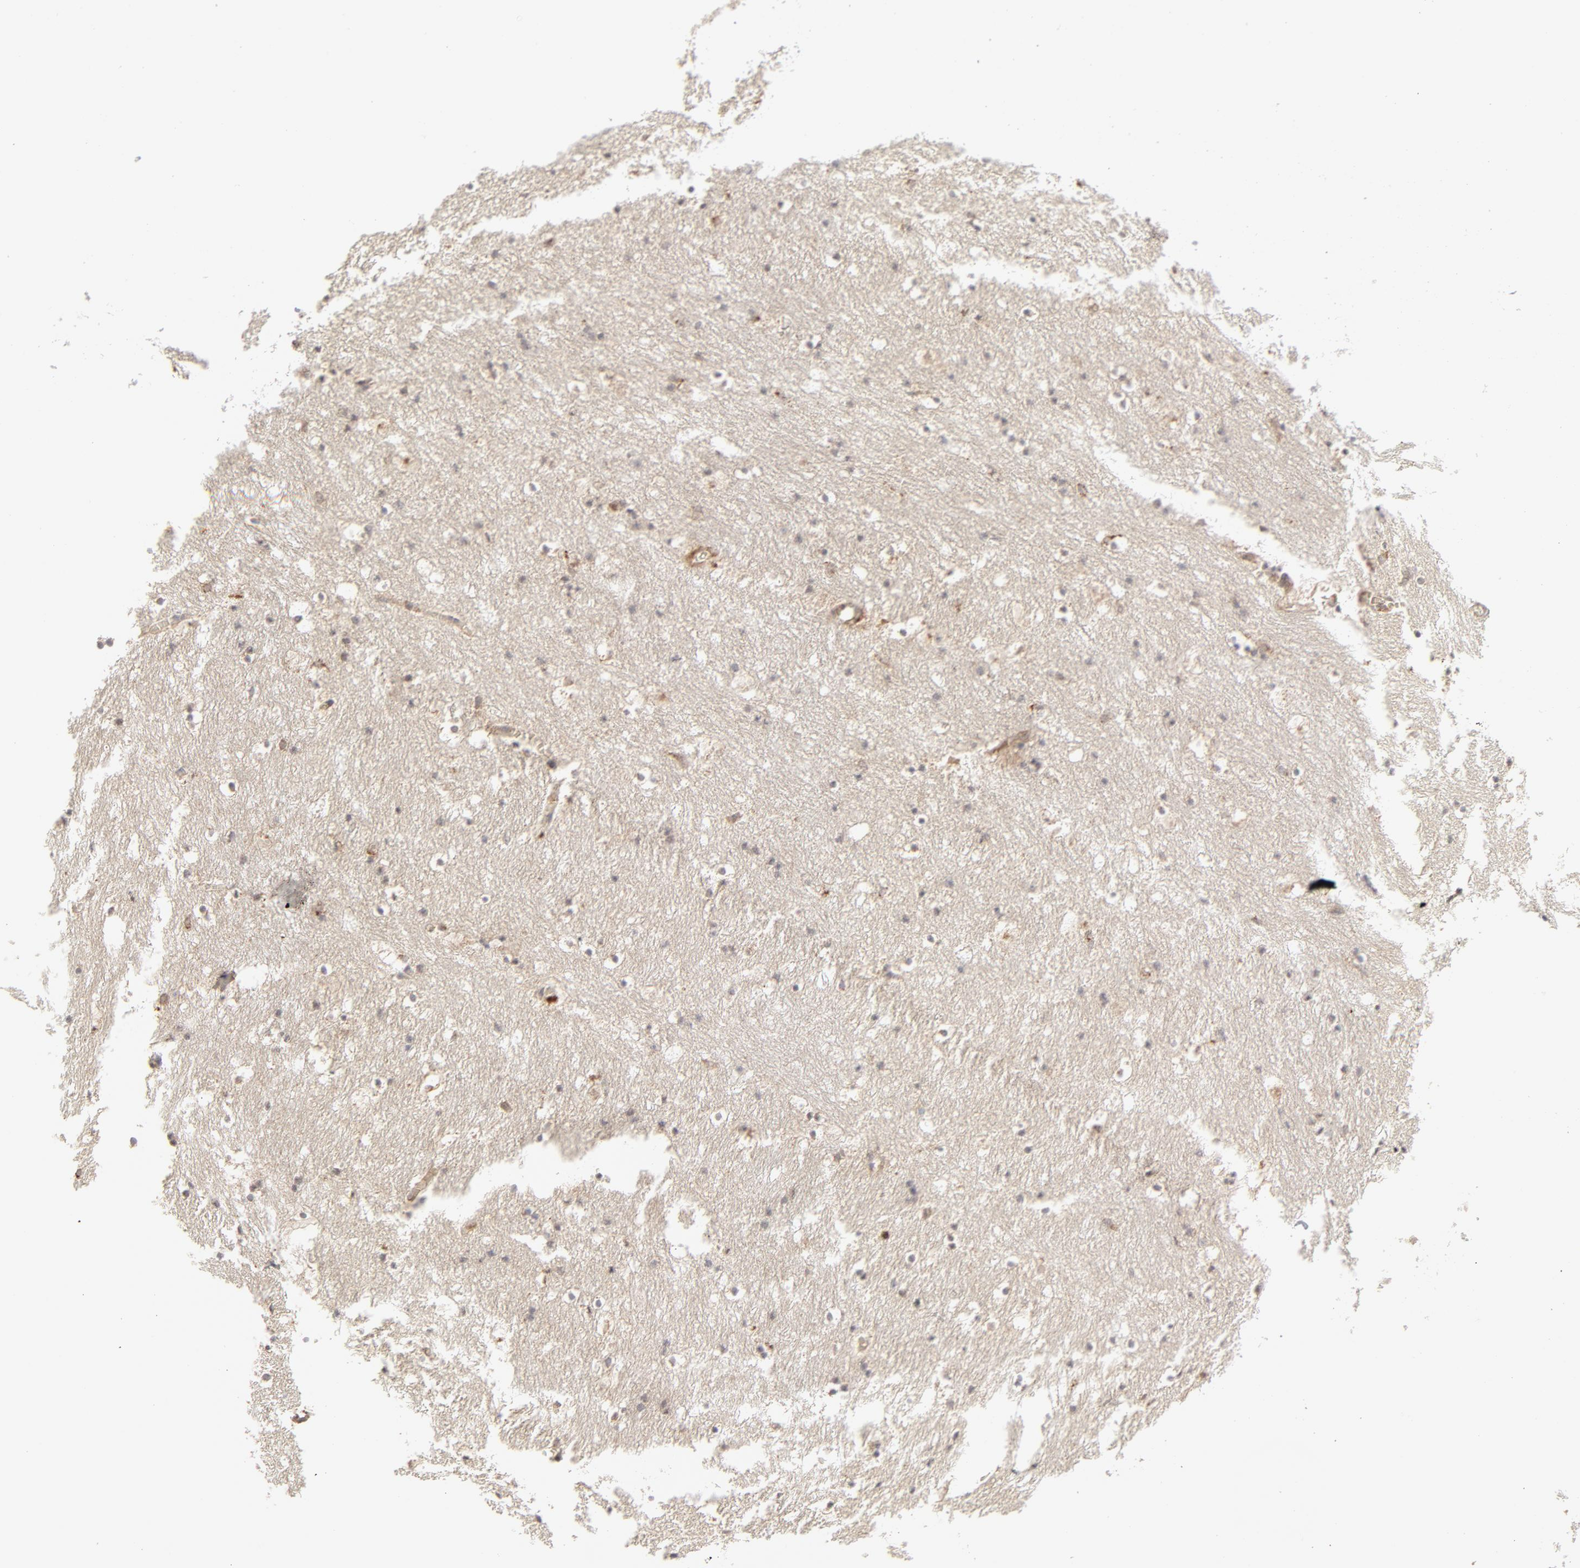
{"staining": {"intensity": "weak", "quantity": "25%-75%", "location": "cytoplasmic/membranous"}, "tissue": "caudate", "cell_type": "Glial cells", "image_type": "normal", "snomed": [{"axis": "morphology", "description": "Normal tissue, NOS"}, {"axis": "topography", "description": "Lateral ventricle wall"}], "caption": "Immunohistochemical staining of benign human caudate displays weak cytoplasmic/membranous protein staining in about 25%-75% of glial cells. Nuclei are stained in blue.", "gene": "RAB5C", "patient": {"sex": "male", "age": 45}}